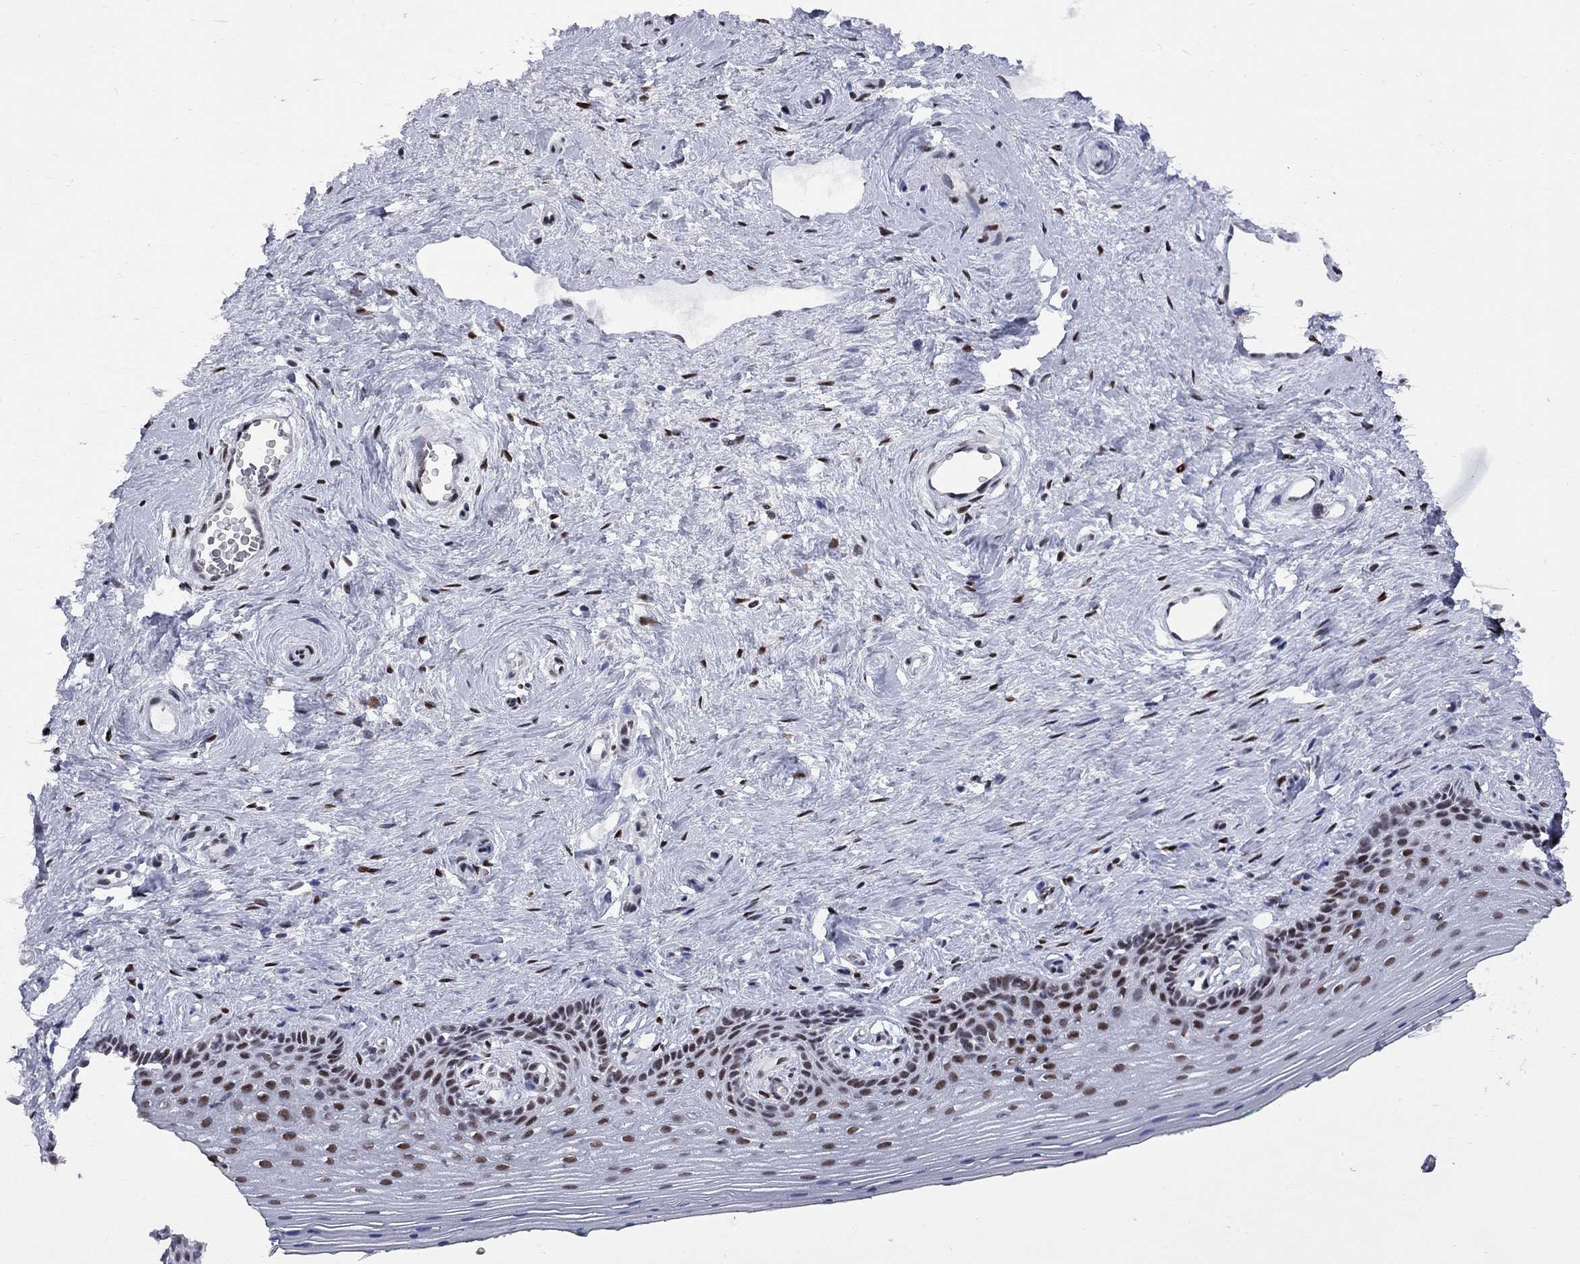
{"staining": {"intensity": "moderate", "quantity": "25%-75%", "location": "nuclear"}, "tissue": "vagina", "cell_type": "Squamous epithelial cells", "image_type": "normal", "snomed": [{"axis": "morphology", "description": "Normal tissue, NOS"}, {"axis": "topography", "description": "Vagina"}], "caption": "Immunohistochemistry (IHC) of unremarkable human vagina exhibits medium levels of moderate nuclear staining in about 25%-75% of squamous epithelial cells. Using DAB (brown) and hematoxylin (blue) stains, captured at high magnification using brightfield microscopy.", "gene": "ZBTB47", "patient": {"sex": "female", "age": 45}}